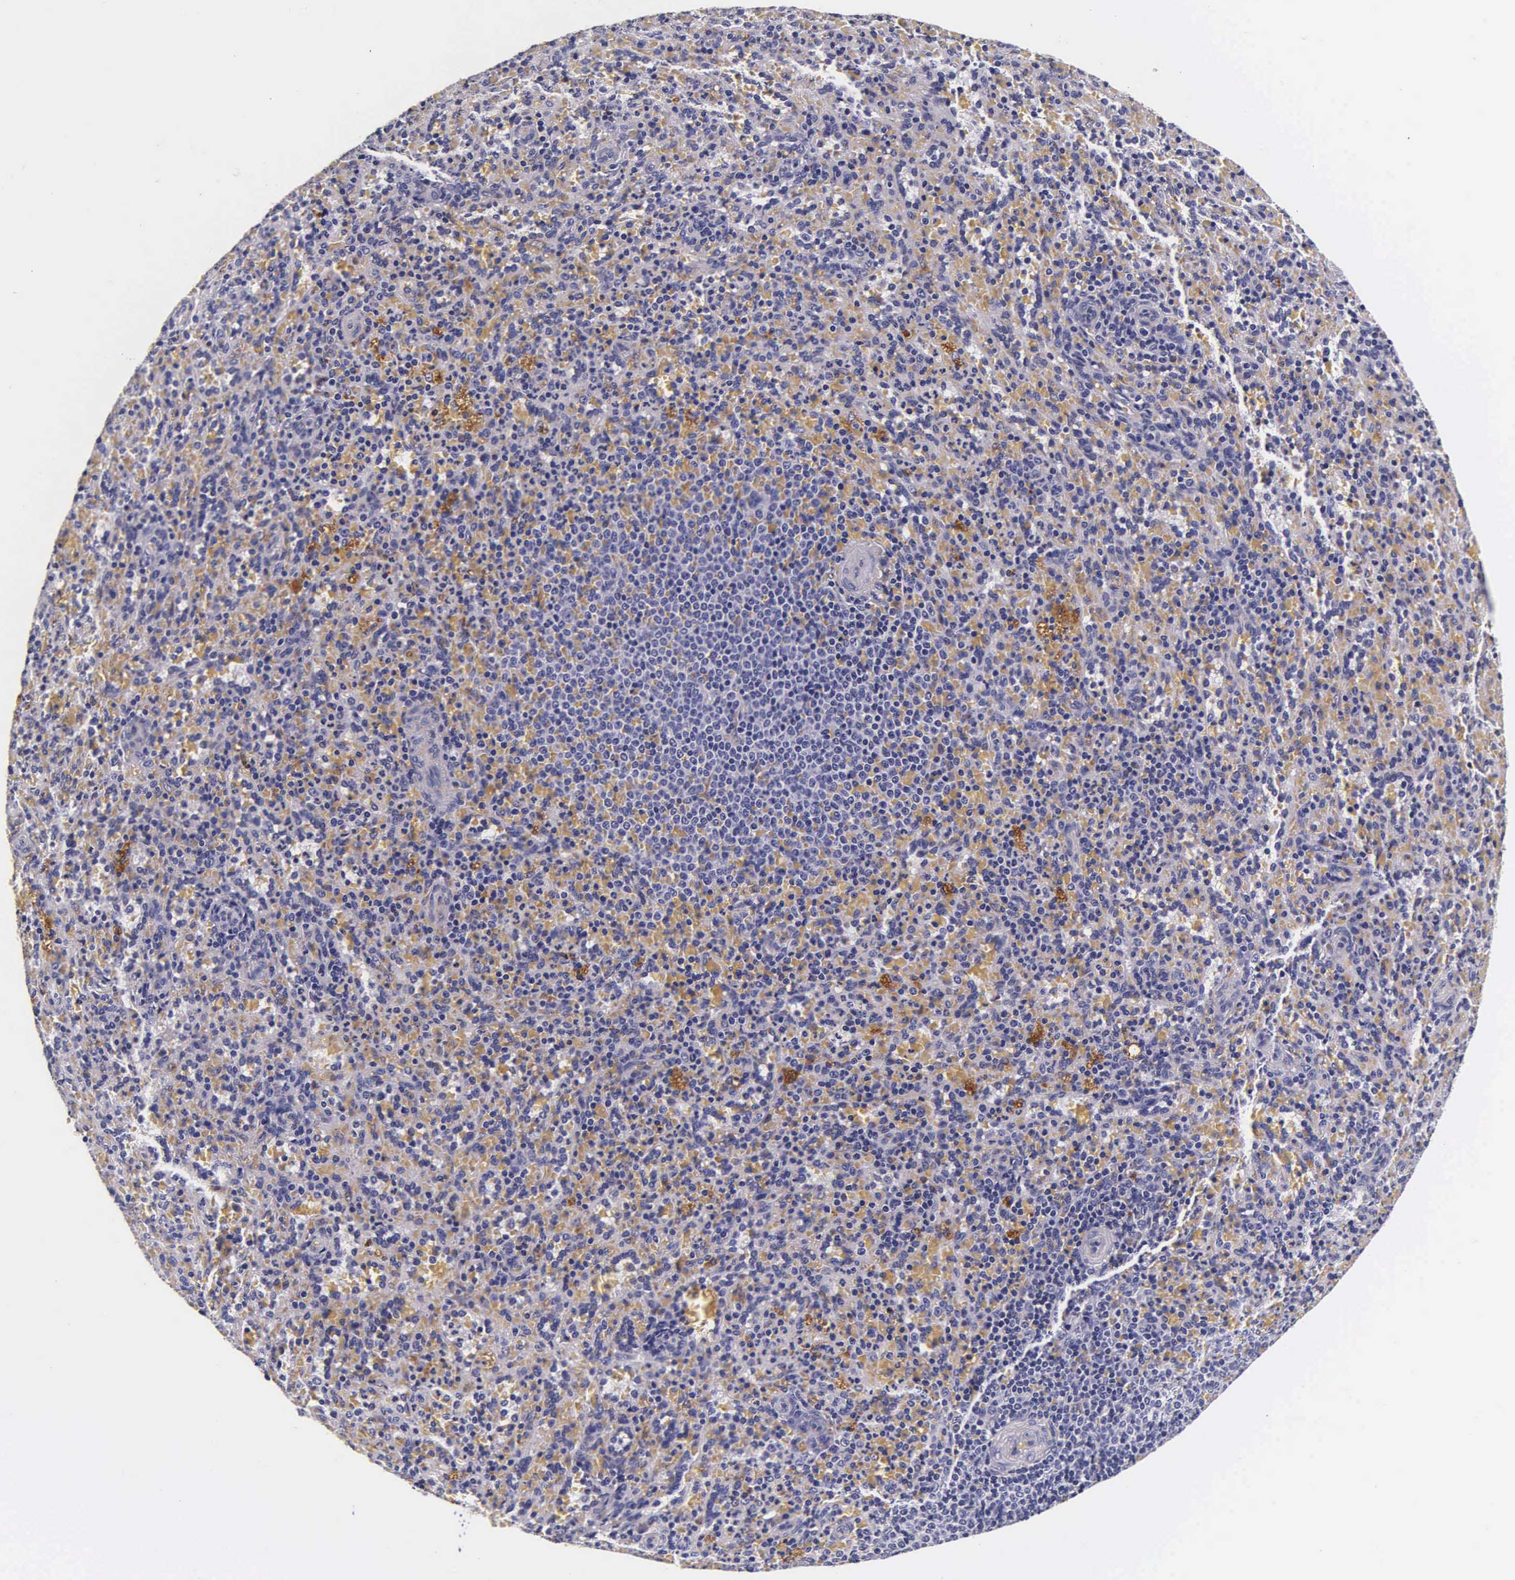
{"staining": {"intensity": "weak", "quantity": "<25%", "location": "cytoplasmic/membranous"}, "tissue": "spleen", "cell_type": "Cells in red pulp", "image_type": "normal", "snomed": [{"axis": "morphology", "description": "Normal tissue, NOS"}, {"axis": "topography", "description": "Spleen"}], "caption": "This image is of unremarkable spleen stained with immunohistochemistry to label a protein in brown with the nuclei are counter-stained blue. There is no staining in cells in red pulp.", "gene": "CTSB", "patient": {"sex": "female", "age": 21}}